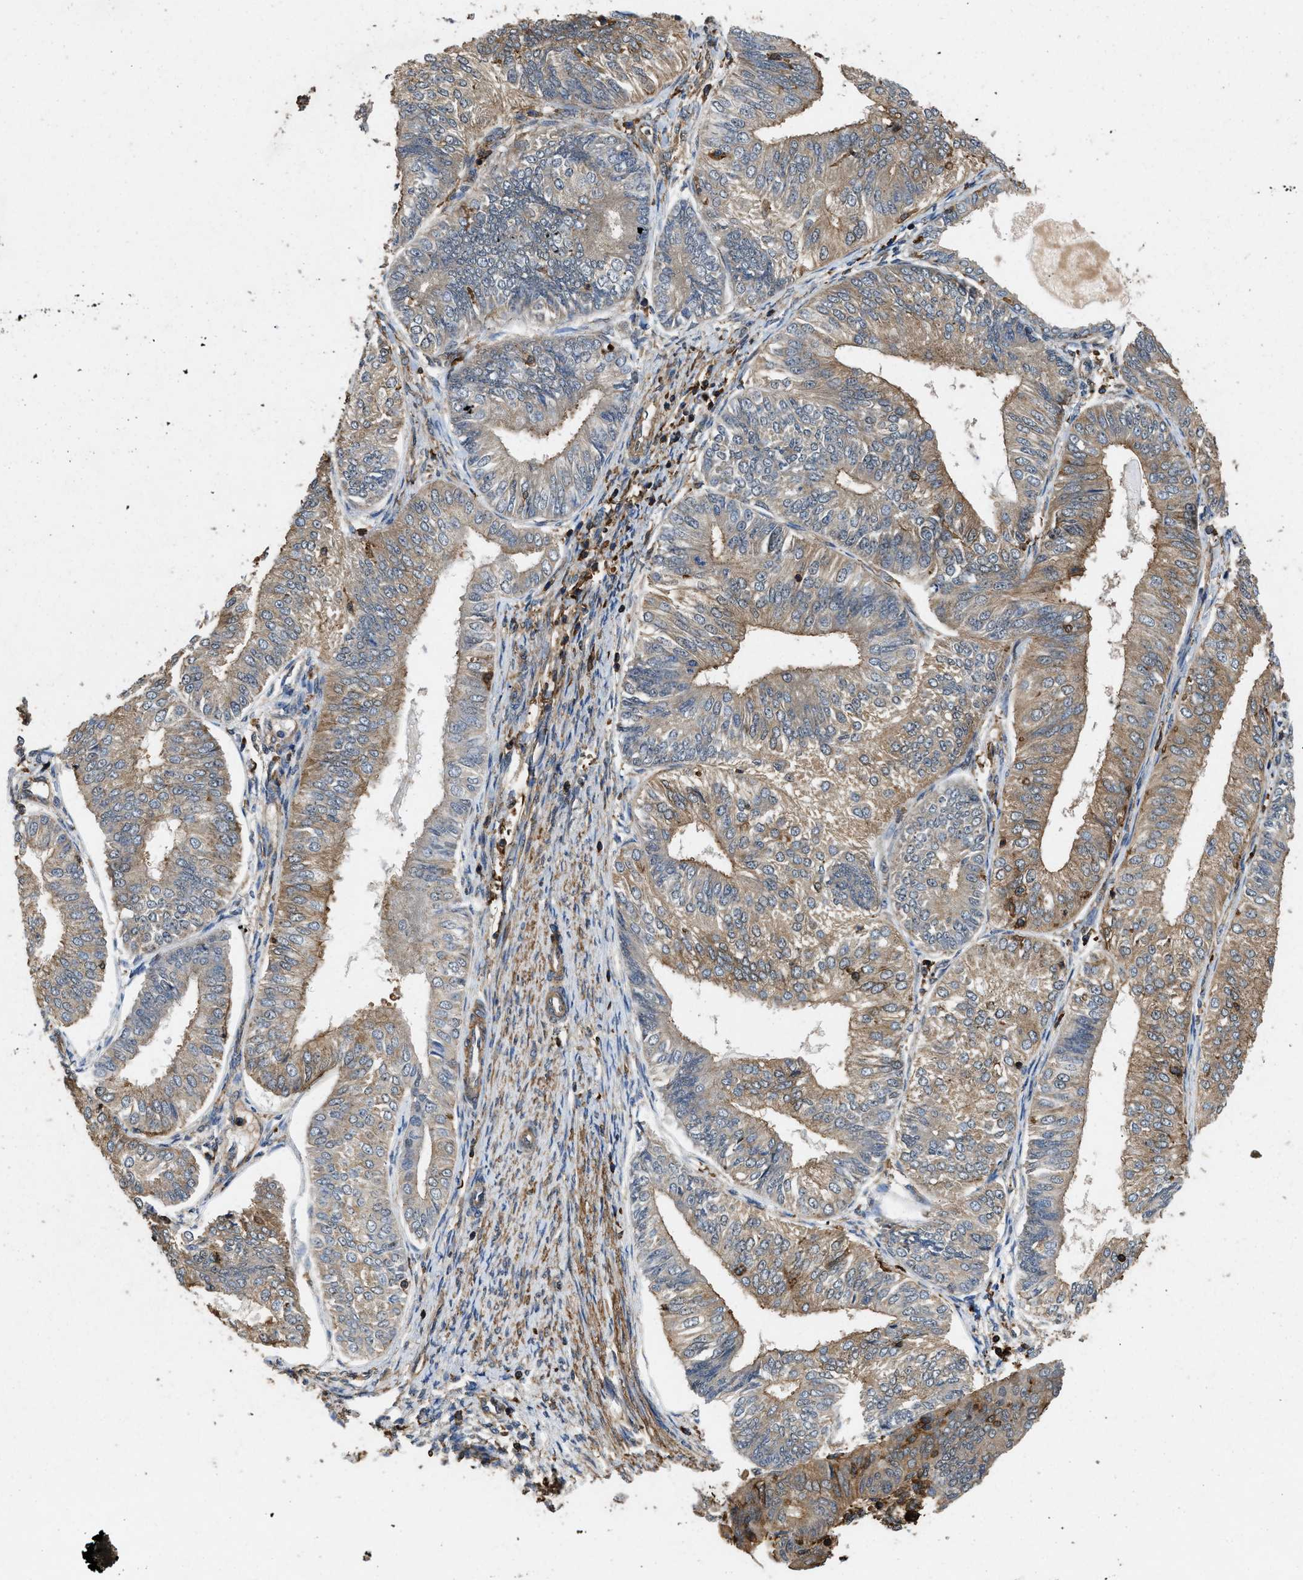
{"staining": {"intensity": "weak", "quantity": ">75%", "location": "cytoplasmic/membranous"}, "tissue": "endometrial cancer", "cell_type": "Tumor cells", "image_type": "cancer", "snomed": [{"axis": "morphology", "description": "Adenocarcinoma, NOS"}, {"axis": "topography", "description": "Endometrium"}], "caption": "Protein analysis of adenocarcinoma (endometrial) tissue shows weak cytoplasmic/membranous expression in about >75% of tumor cells.", "gene": "LINGO2", "patient": {"sex": "female", "age": 58}}